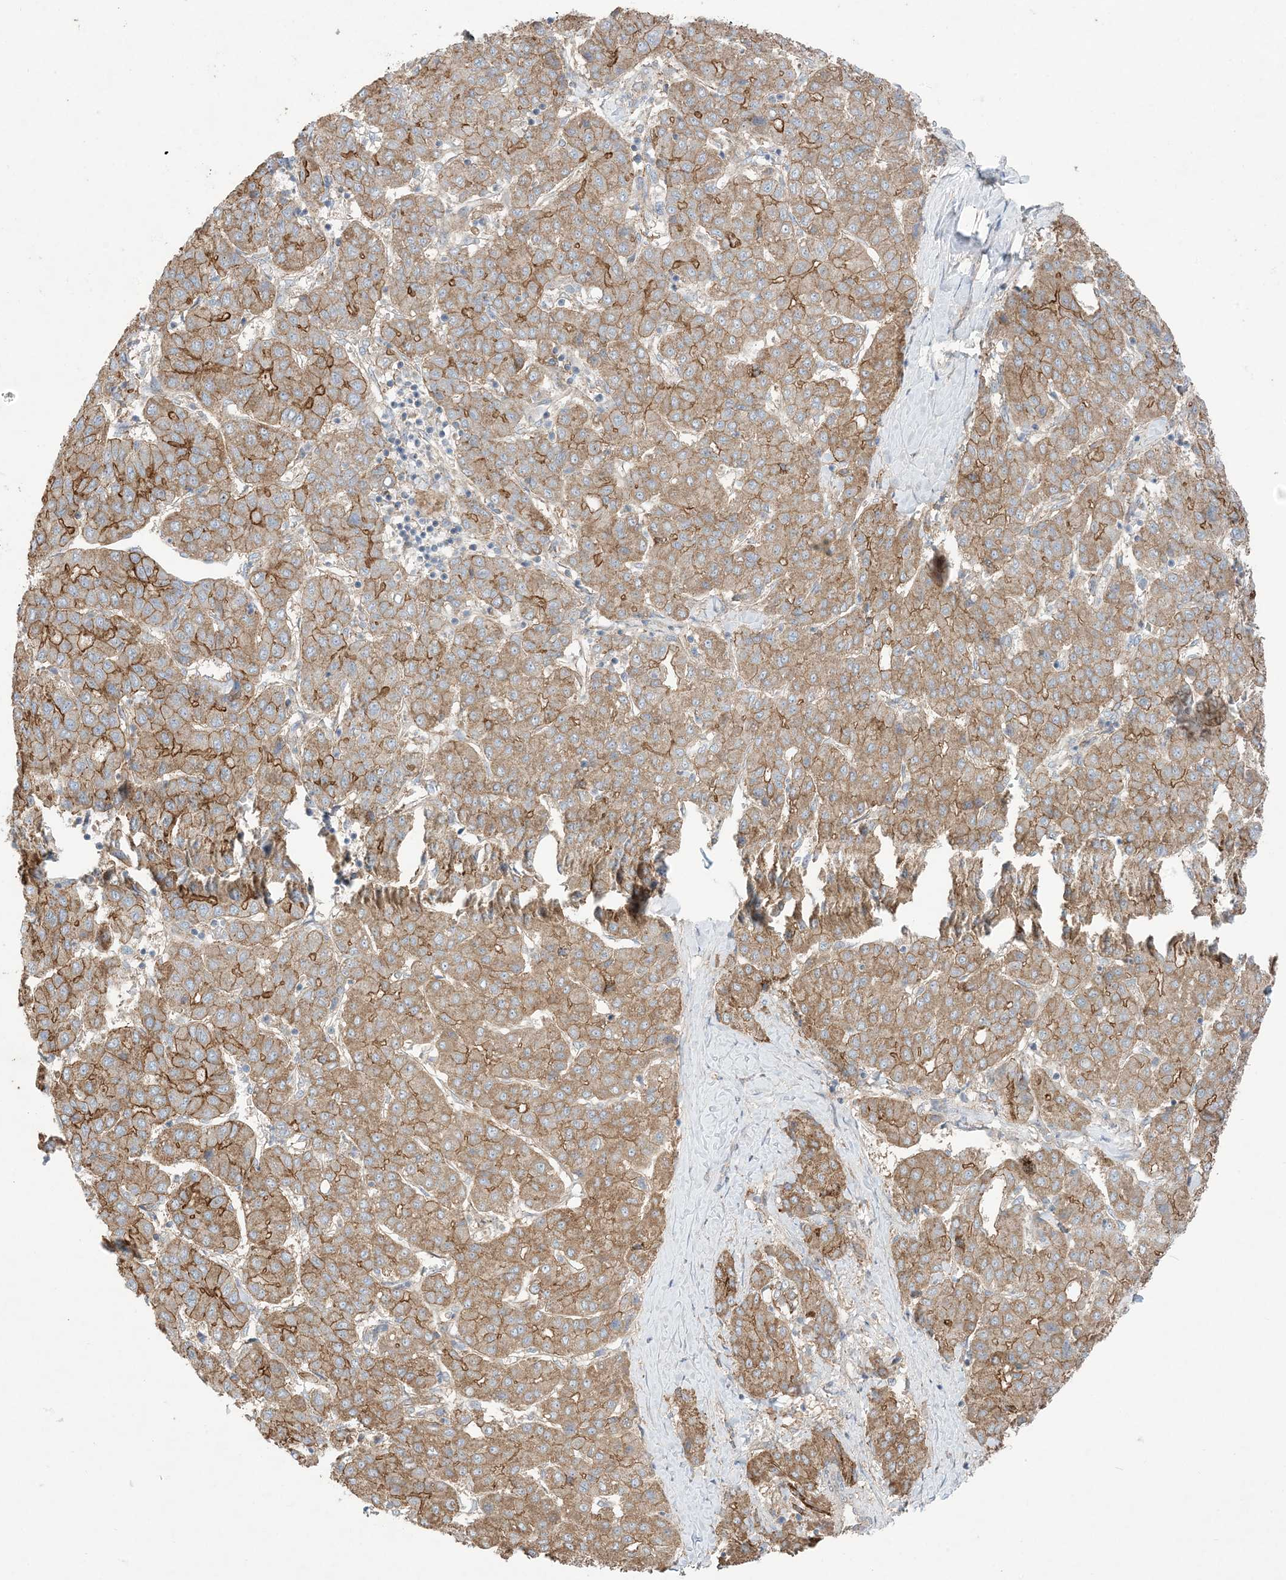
{"staining": {"intensity": "moderate", "quantity": ">75%", "location": "cytoplasmic/membranous"}, "tissue": "liver cancer", "cell_type": "Tumor cells", "image_type": "cancer", "snomed": [{"axis": "morphology", "description": "Carcinoma, Hepatocellular, NOS"}, {"axis": "topography", "description": "Liver"}], "caption": "Hepatocellular carcinoma (liver) stained for a protein demonstrates moderate cytoplasmic/membranous positivity in tumor cells.", "gene": "CCNY", "patient": {"sex": "male", "age": 65}}